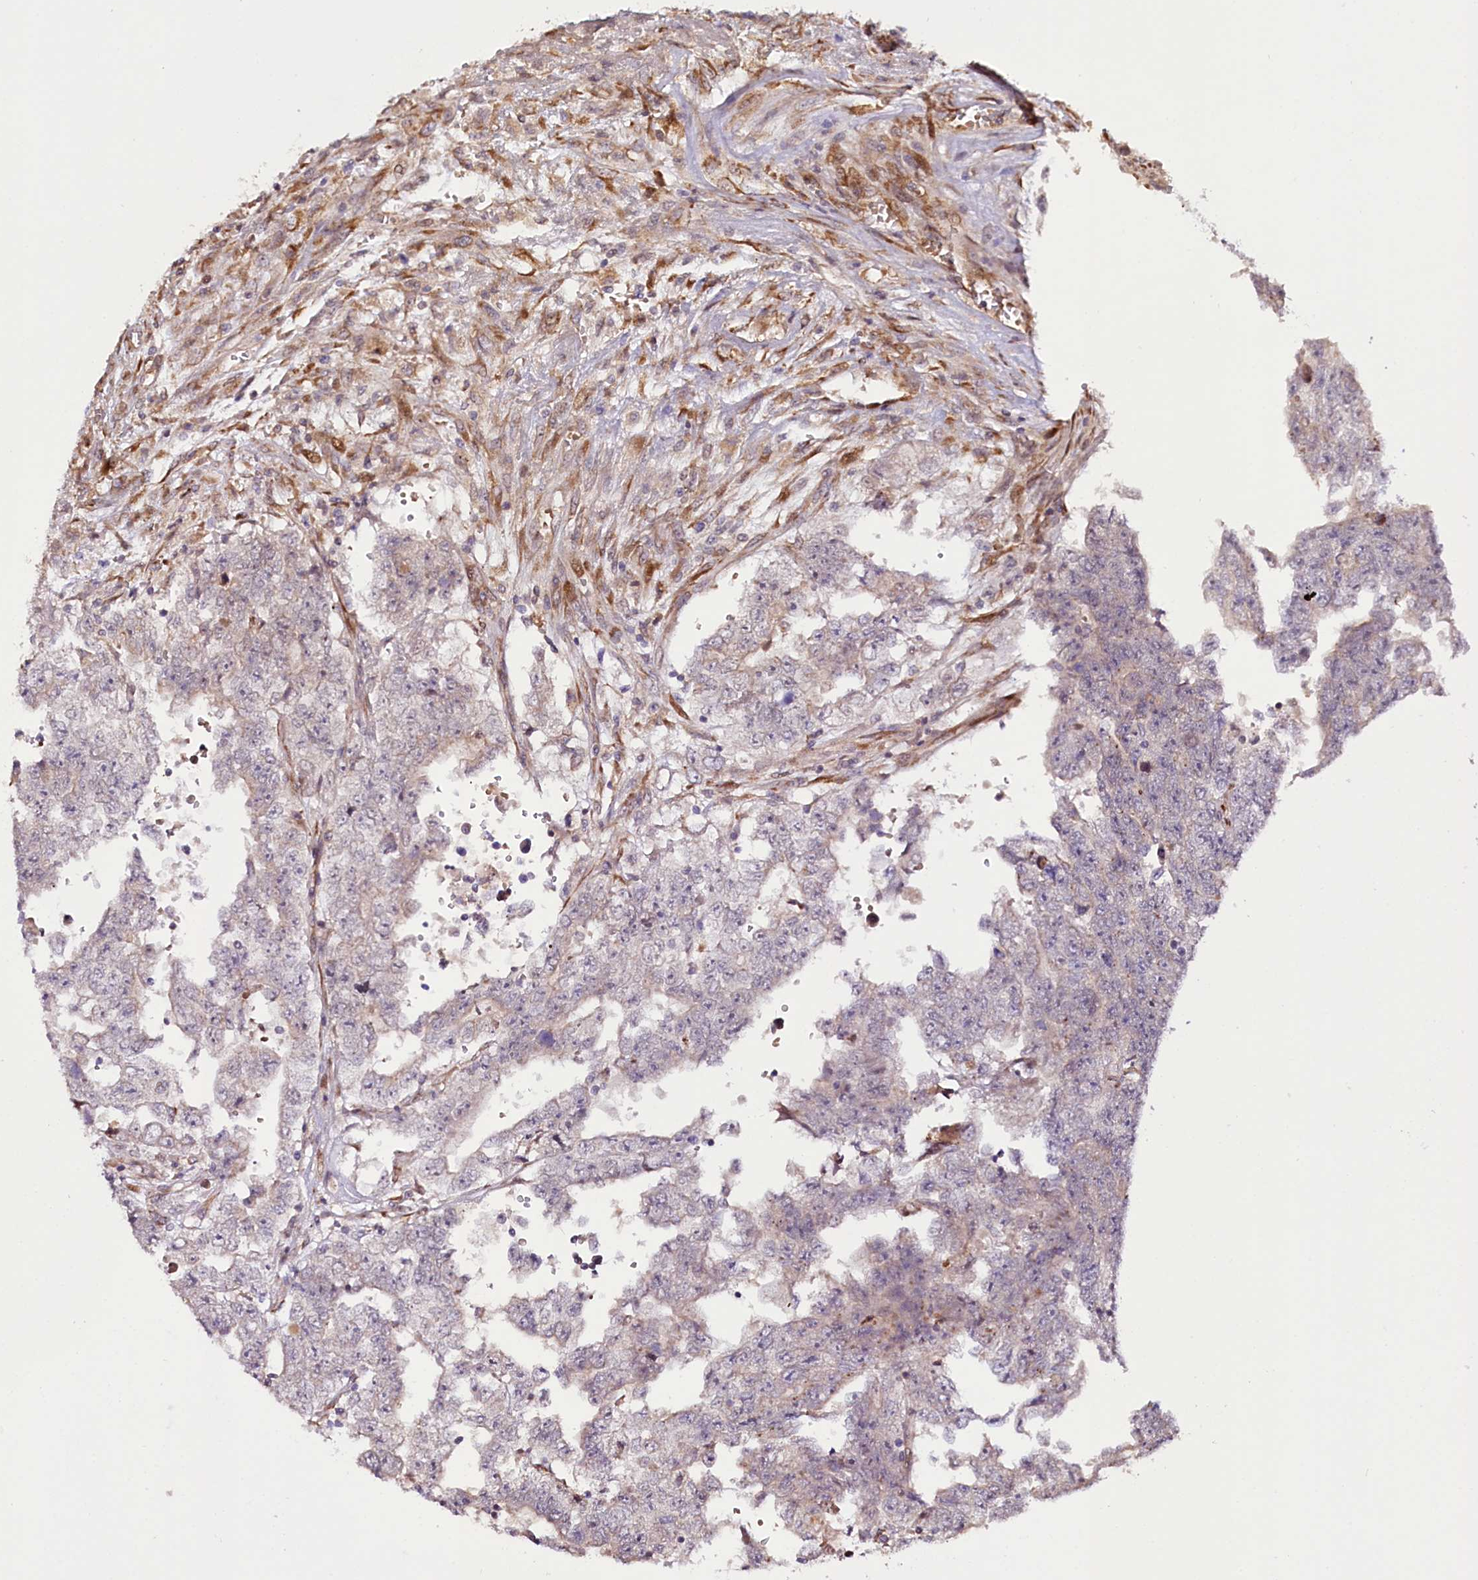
{"staining": {"intensity": "negative", "quantity": "none", "location": "none"}, "tissue": "testis cancer", "cell_type": "Tumor cells", "image_type": "cancer", "snomed": [{"axis": "morphology", "description": "Carcinoma, Embryonal, NOS"}, {"axis": "topography", "description": "Testis"}], "caption": "Immunohistochemical staining of testis cancer demonstrates no significant staining in tumor cells.", "gene": "CUTC", "patient": {"sex": "male", "age": 25}}